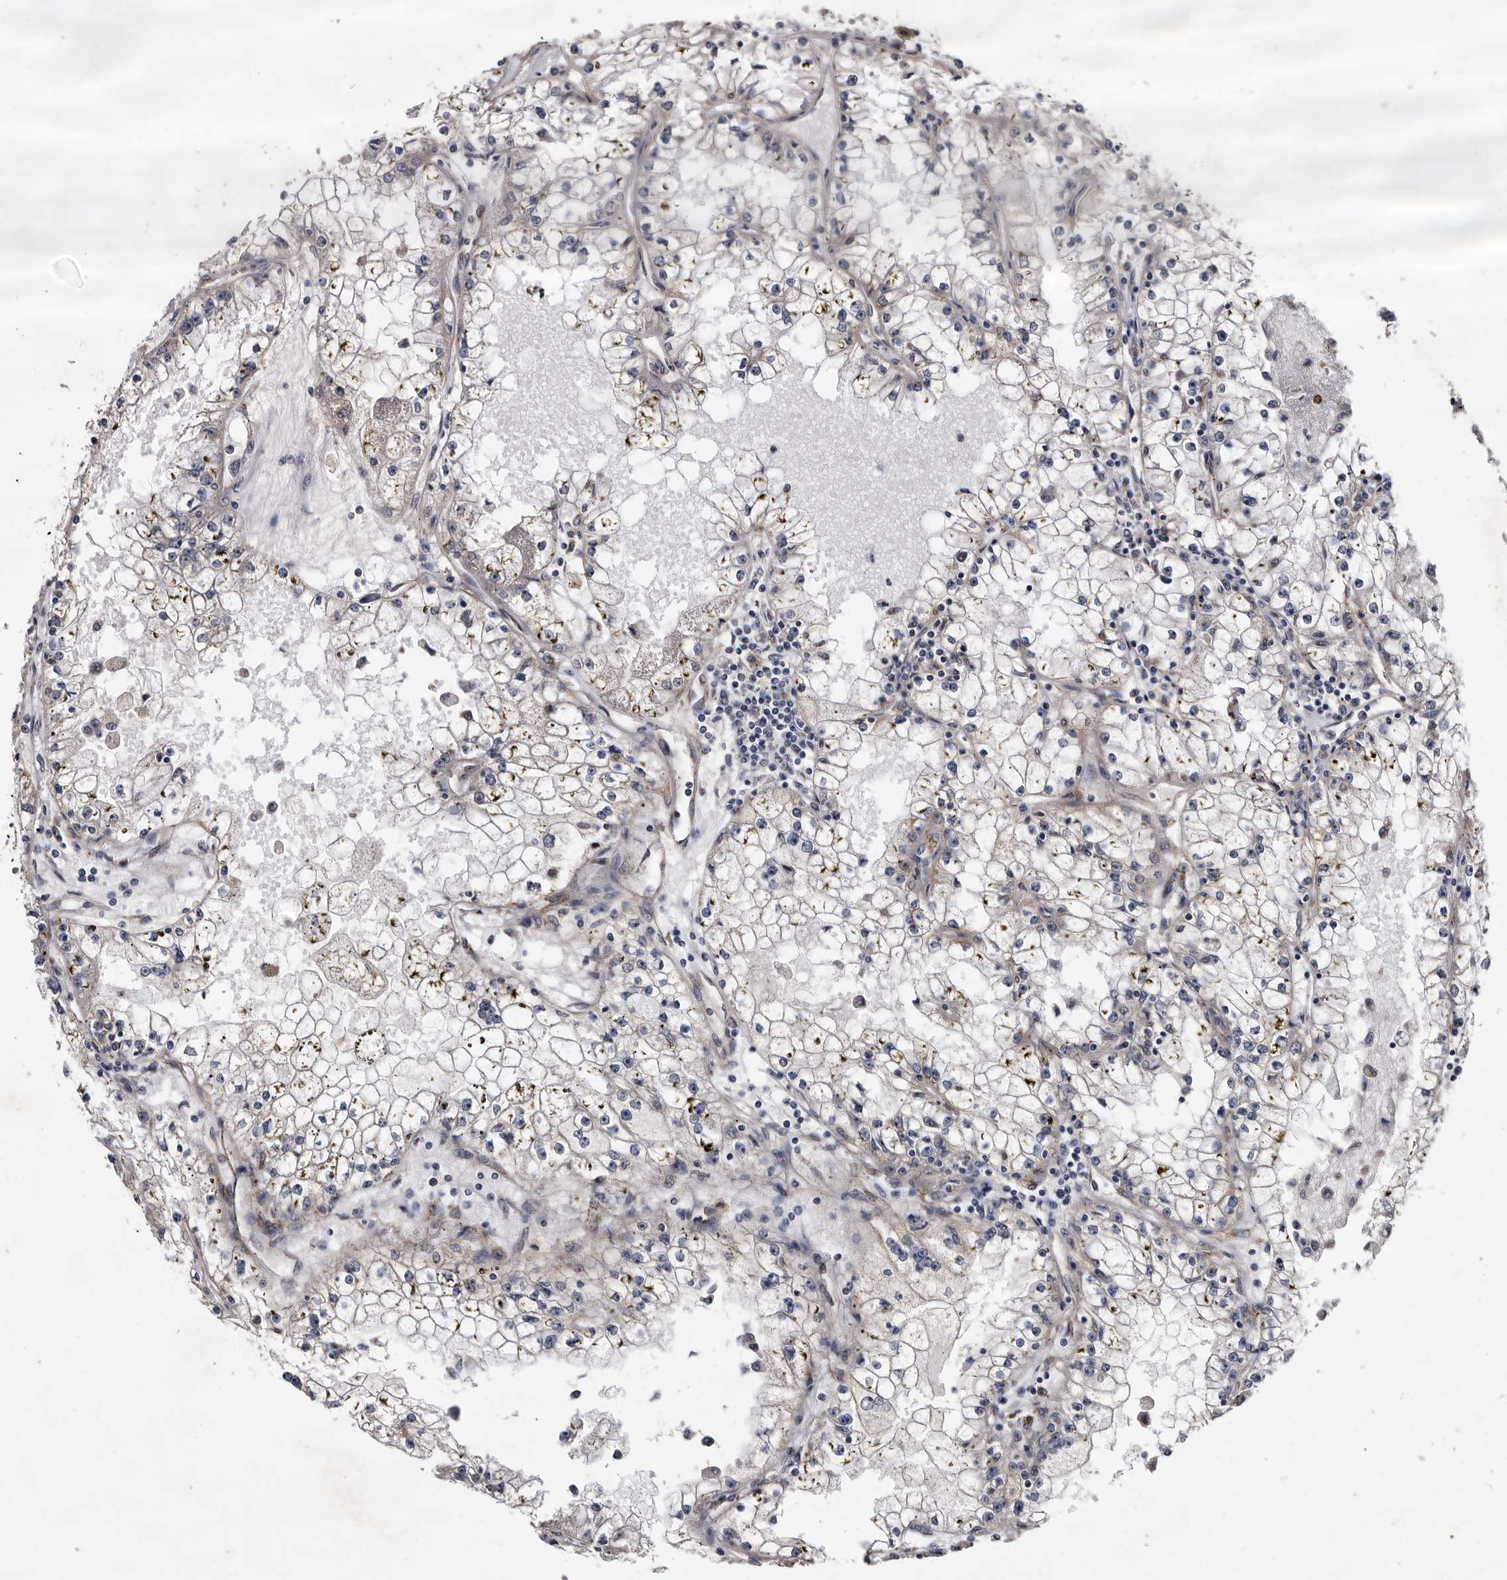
{"staining": {"intensity": "negative", "quantity": "none", "location": "none"}, "tissue": "renal cancer", "cell_type": "Tumor cells", "image_type": "cancer", "snomed": [{"axis": "morphology", "description": "Adenocarcinoma, NOS"}, {"axis": "topography", "description": "Kidney"}], "caption": "The image shows no staining of tumor cells in adenocarcinoma (renal).", "gene": "ARMCX2", "patient": {"sex": "male", "age": 56}}